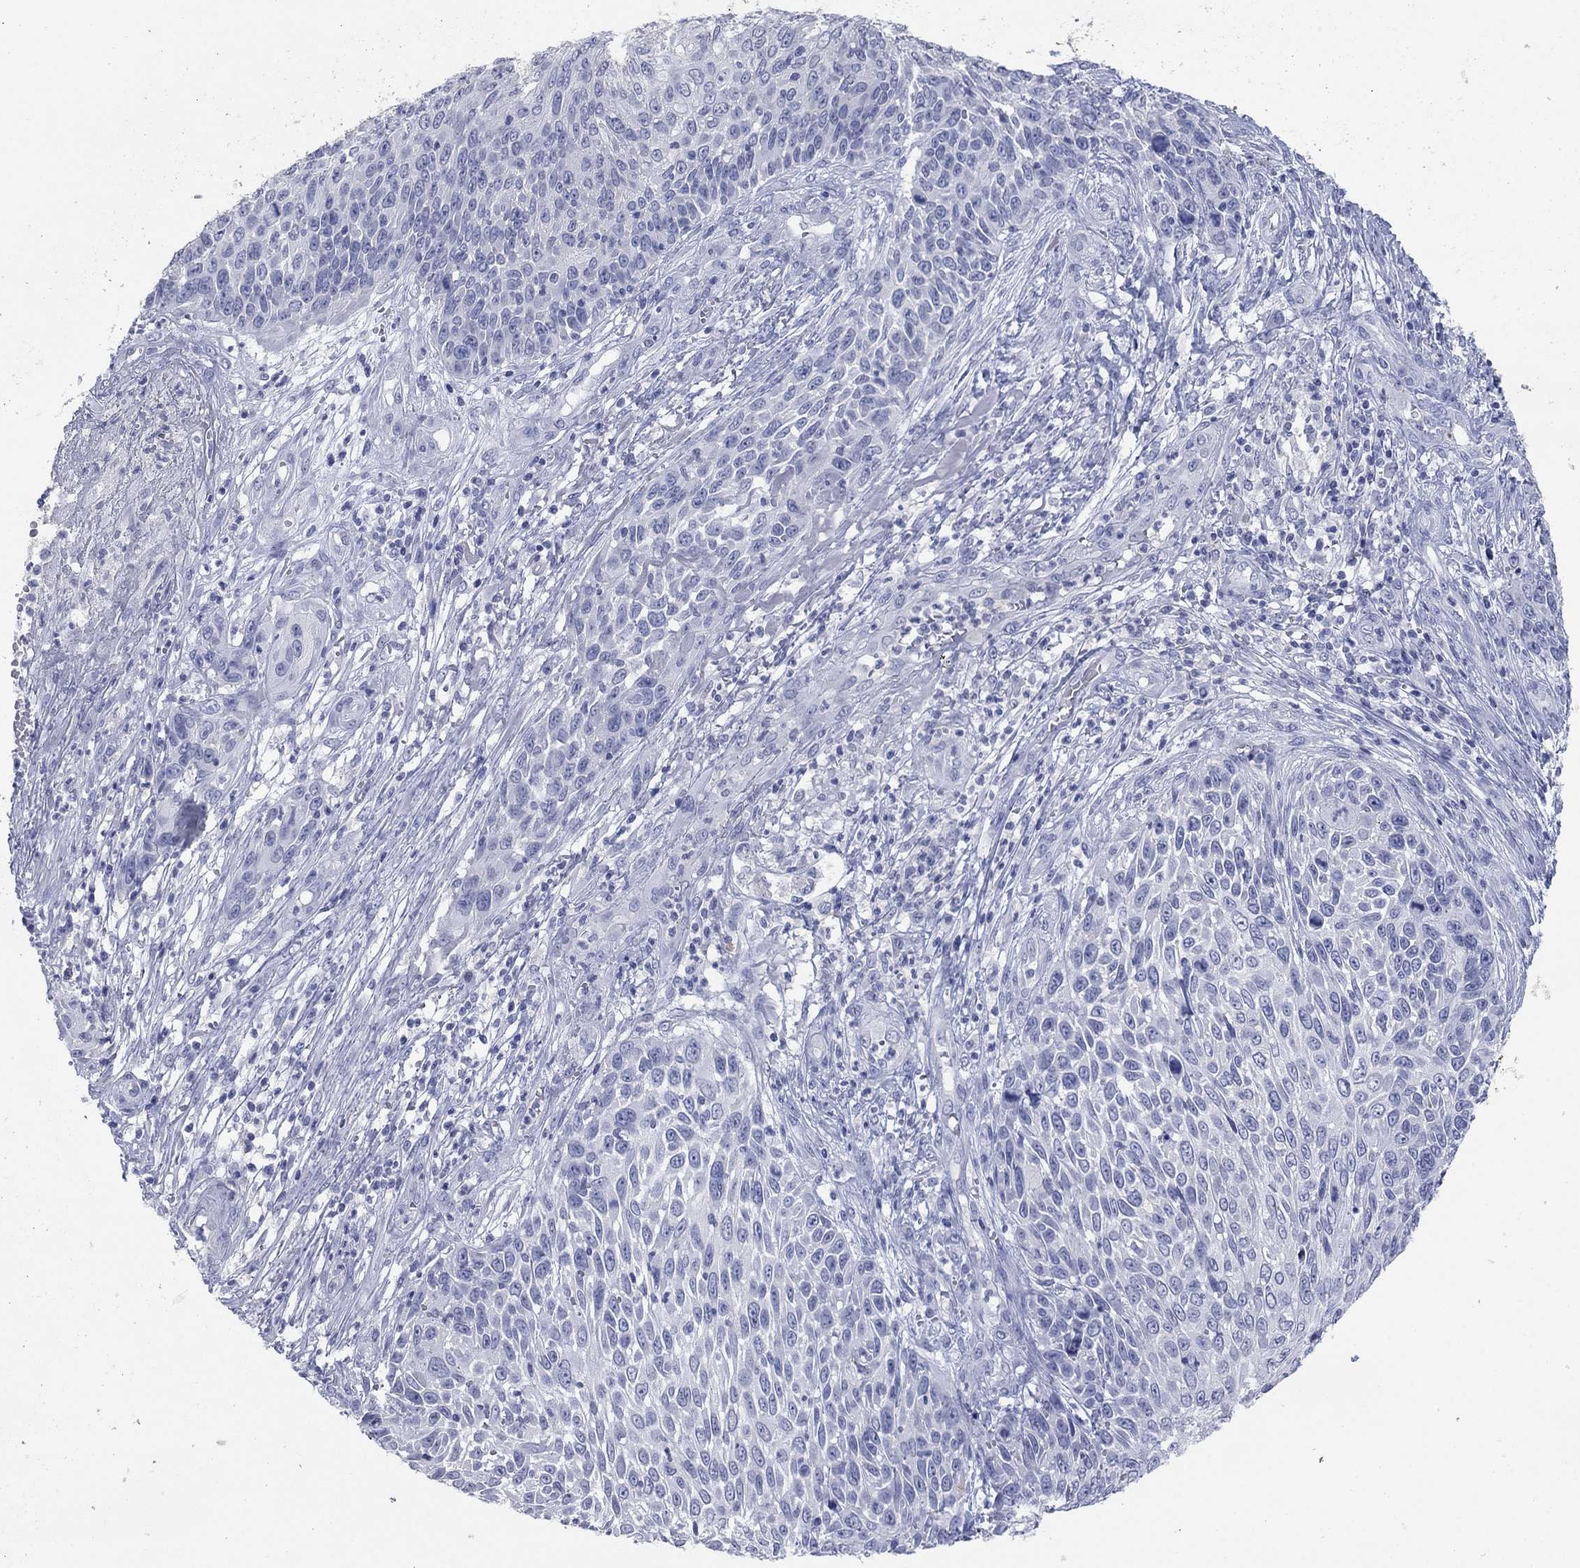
{"staining": {"intensity": "negative", "quantity": "none", "location": "none"}, "tissue": "skin cancer", "cell_type": "Tumor cells", "image_type": "cancer", "snomed": [{"axis": "morphology", "description": "Squamous cell carcinoma, NOS"}, {"axis": "topography", "description": "Skin"}], "caption": "The photomicrograph shows no significant staining in tumor cells of skin cancer (squamous cell carcinoma). The staining was performed using DAB to visualize the protein expression in brown, while the nuclei were stained in blue with hematoxylin (Magnification: 20x).", "gene": "ATP6V1G2", "patient": {"sex": "male", "age": 92}}